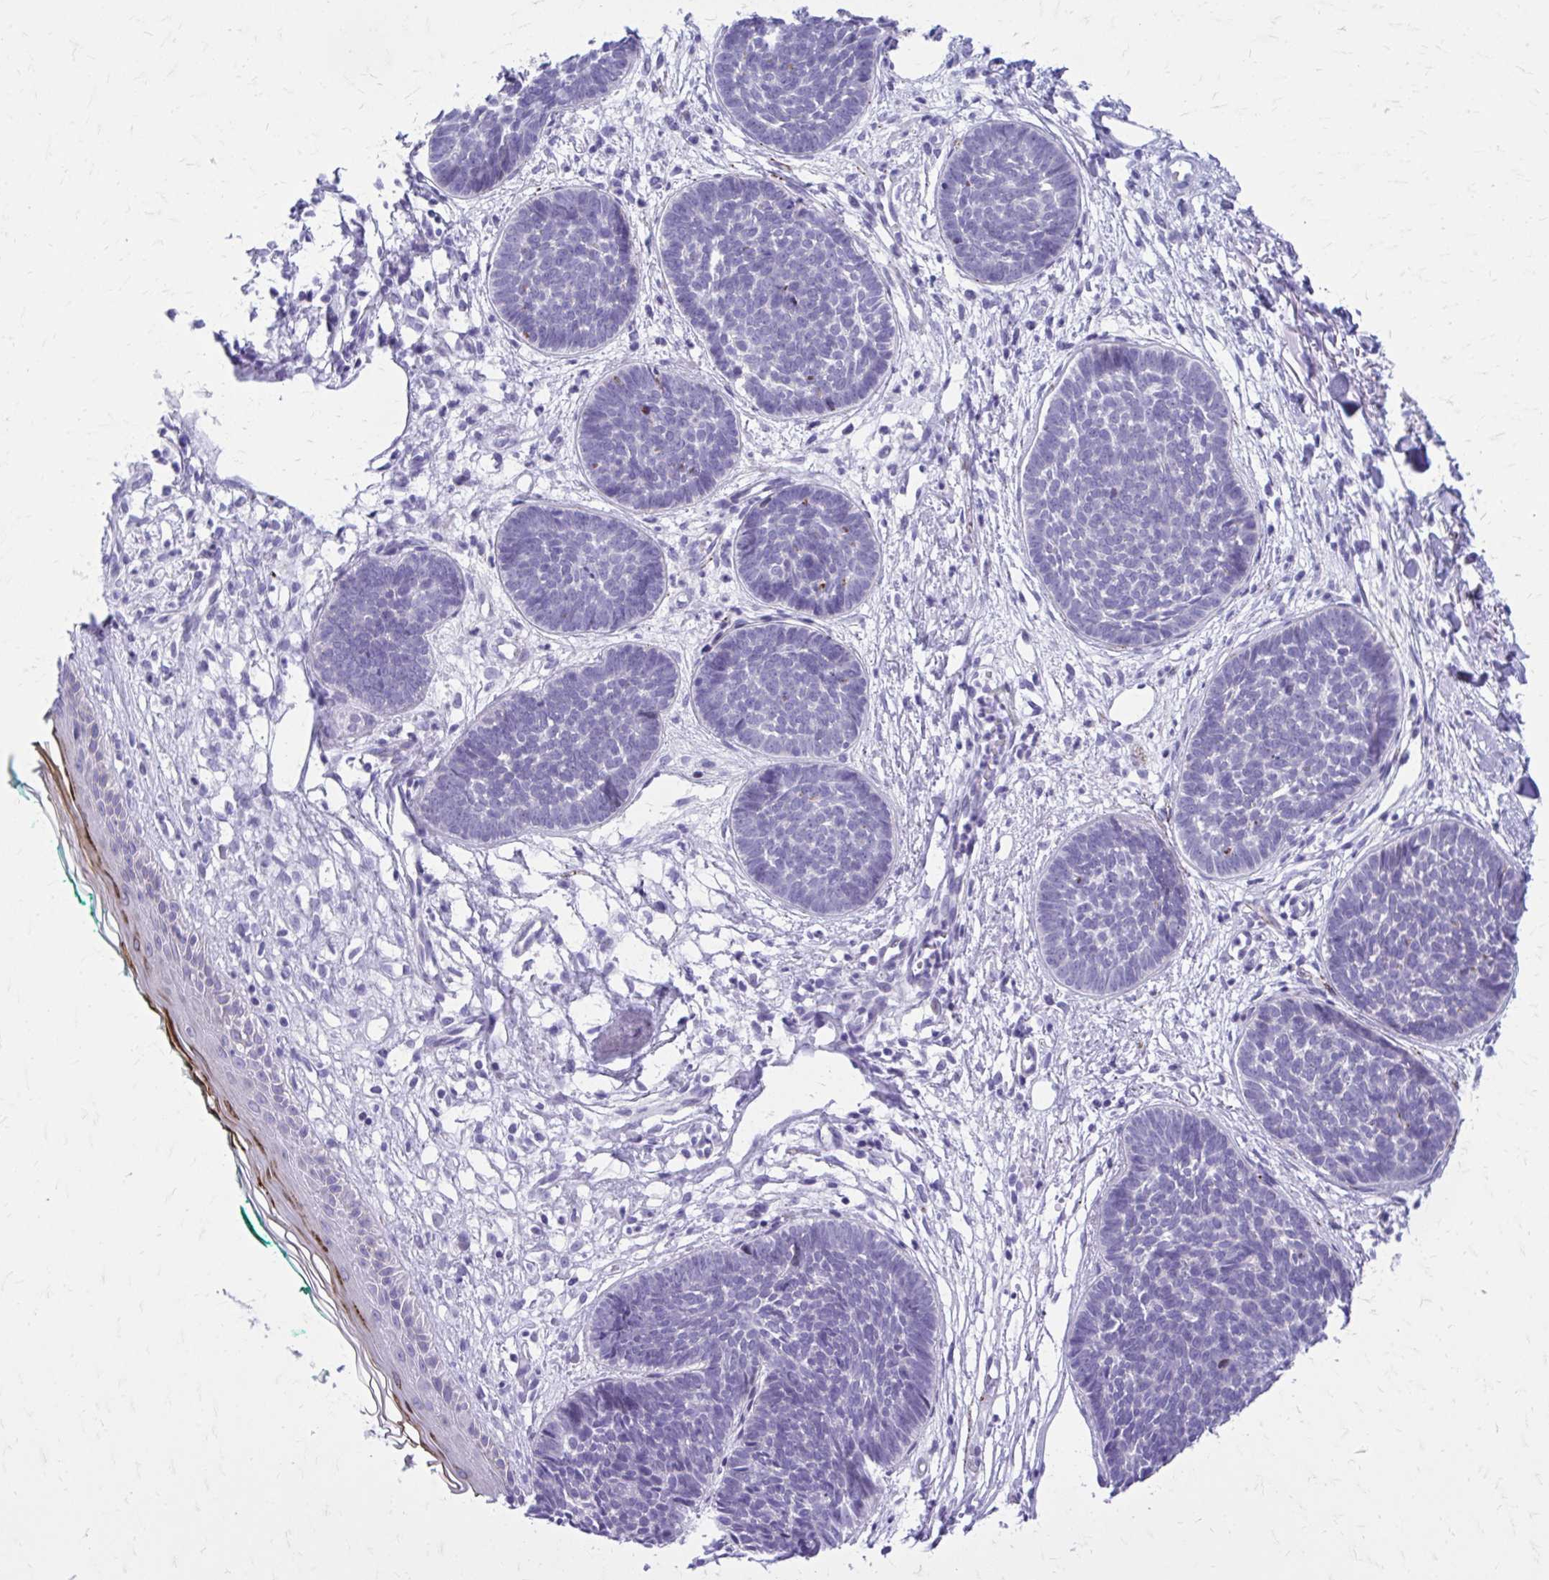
{"staining": {"intensity": "negative", "quantity": "none", "location": "none"}, "tissue": "skin cancer", "cell_type": "Tumor cells", "image_type": "cancer", "snomed": [{"axis": "morphology", "description": "Basal cell carcinoma"}, {"axis": "topography", "description": "Skin"}, {"axis": "topography", "description": "Skin of neck"}, {"axis": "topography", "description": "Skin of shoulder"}, {"axis": "topography", "description": "Skin of back"}], "caption": "Tumor cells show no significant protein staining in skin cancer (basal cell carcinoma).", "gene": "LCN15", "patient": {"sex": "male", "age": 80}}